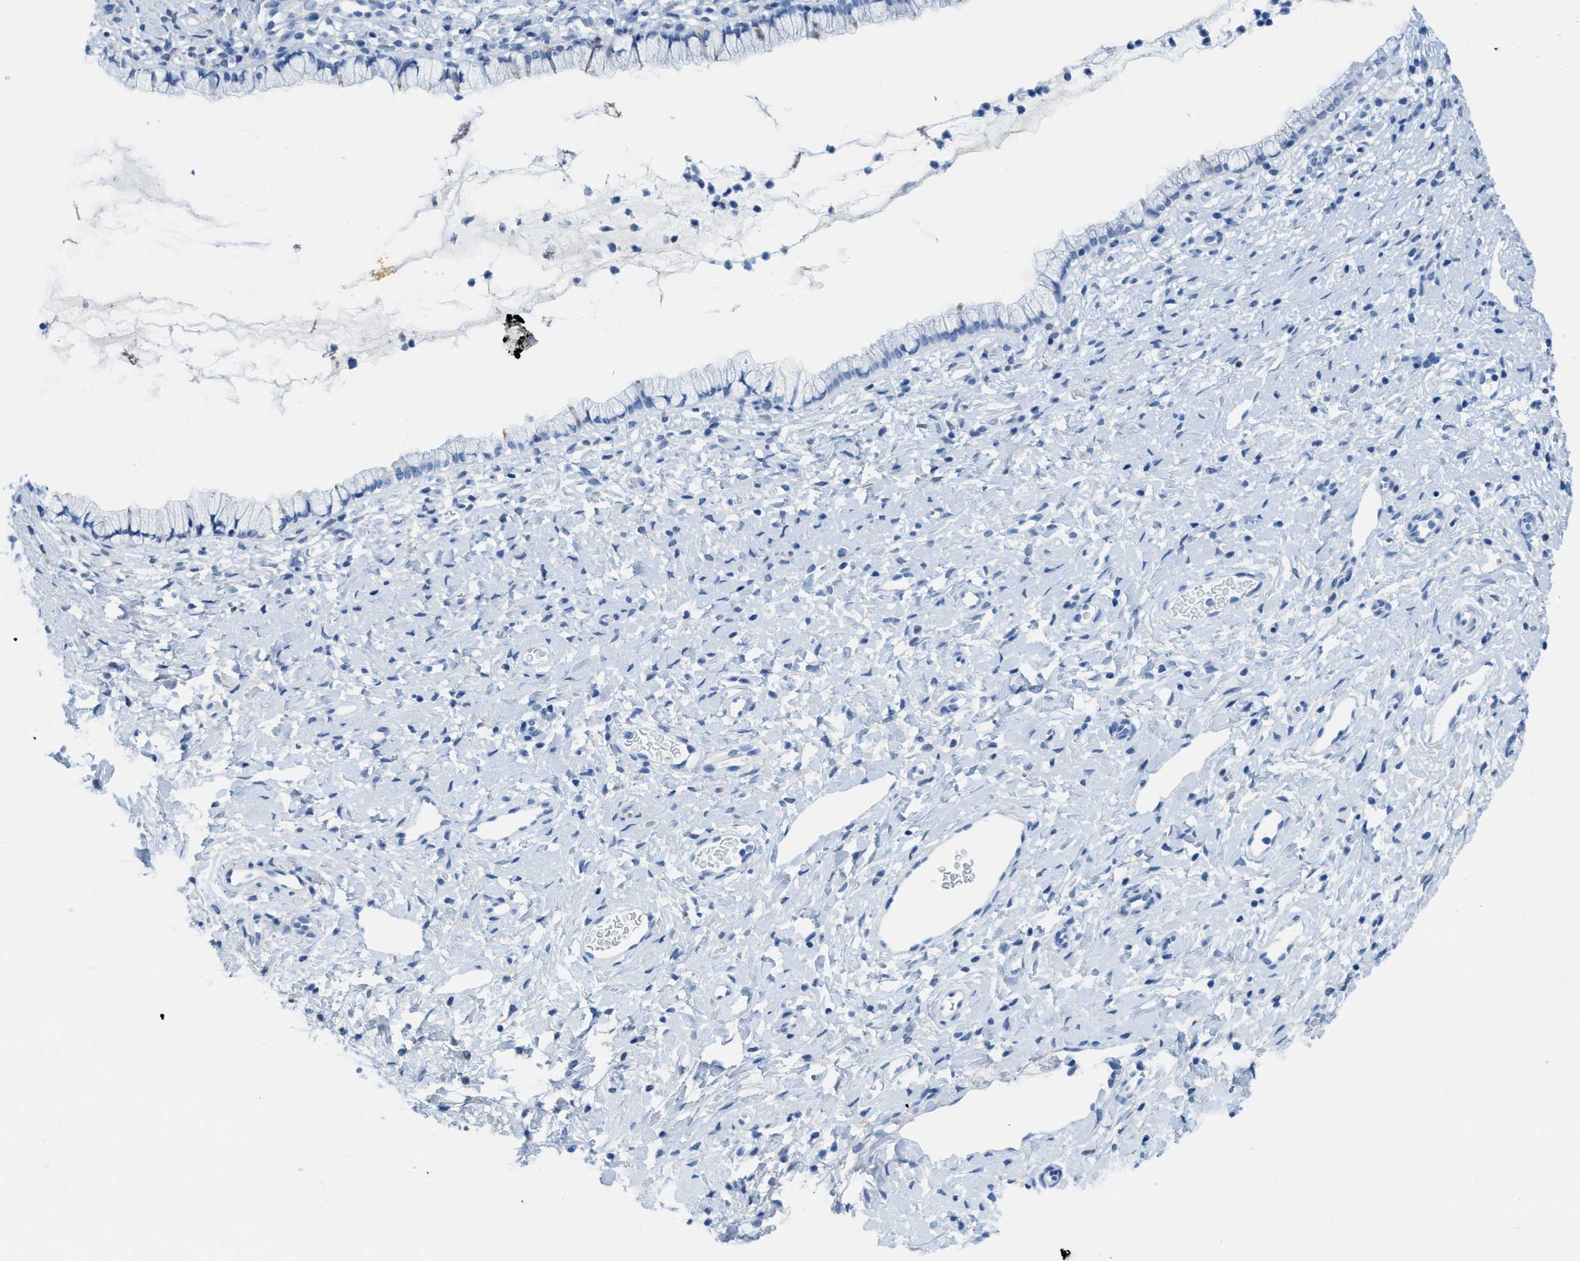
{"staining": {"intensity": "negative", "quantity": "none", "location": "none"}, "tissue": "cervix", "cell_type": "Glandular cells", "image_type": "normal", "snomed": [{"axis": "morphology", "description": "Normal tissue, NOS"}, {"axis": "topography", "description": "Cervix"}], "caption": "The immunohistochemistry (IHC) image has no significant expression in glandular cells of cervix. (Stains: DAB immunohistochemistry (IHC) with hematoxylin counter stain, Microscopy: brightfield microscopy at high magnification).", "gene": "ASGR1", "patient": {"sex": "female", "age": 72}}